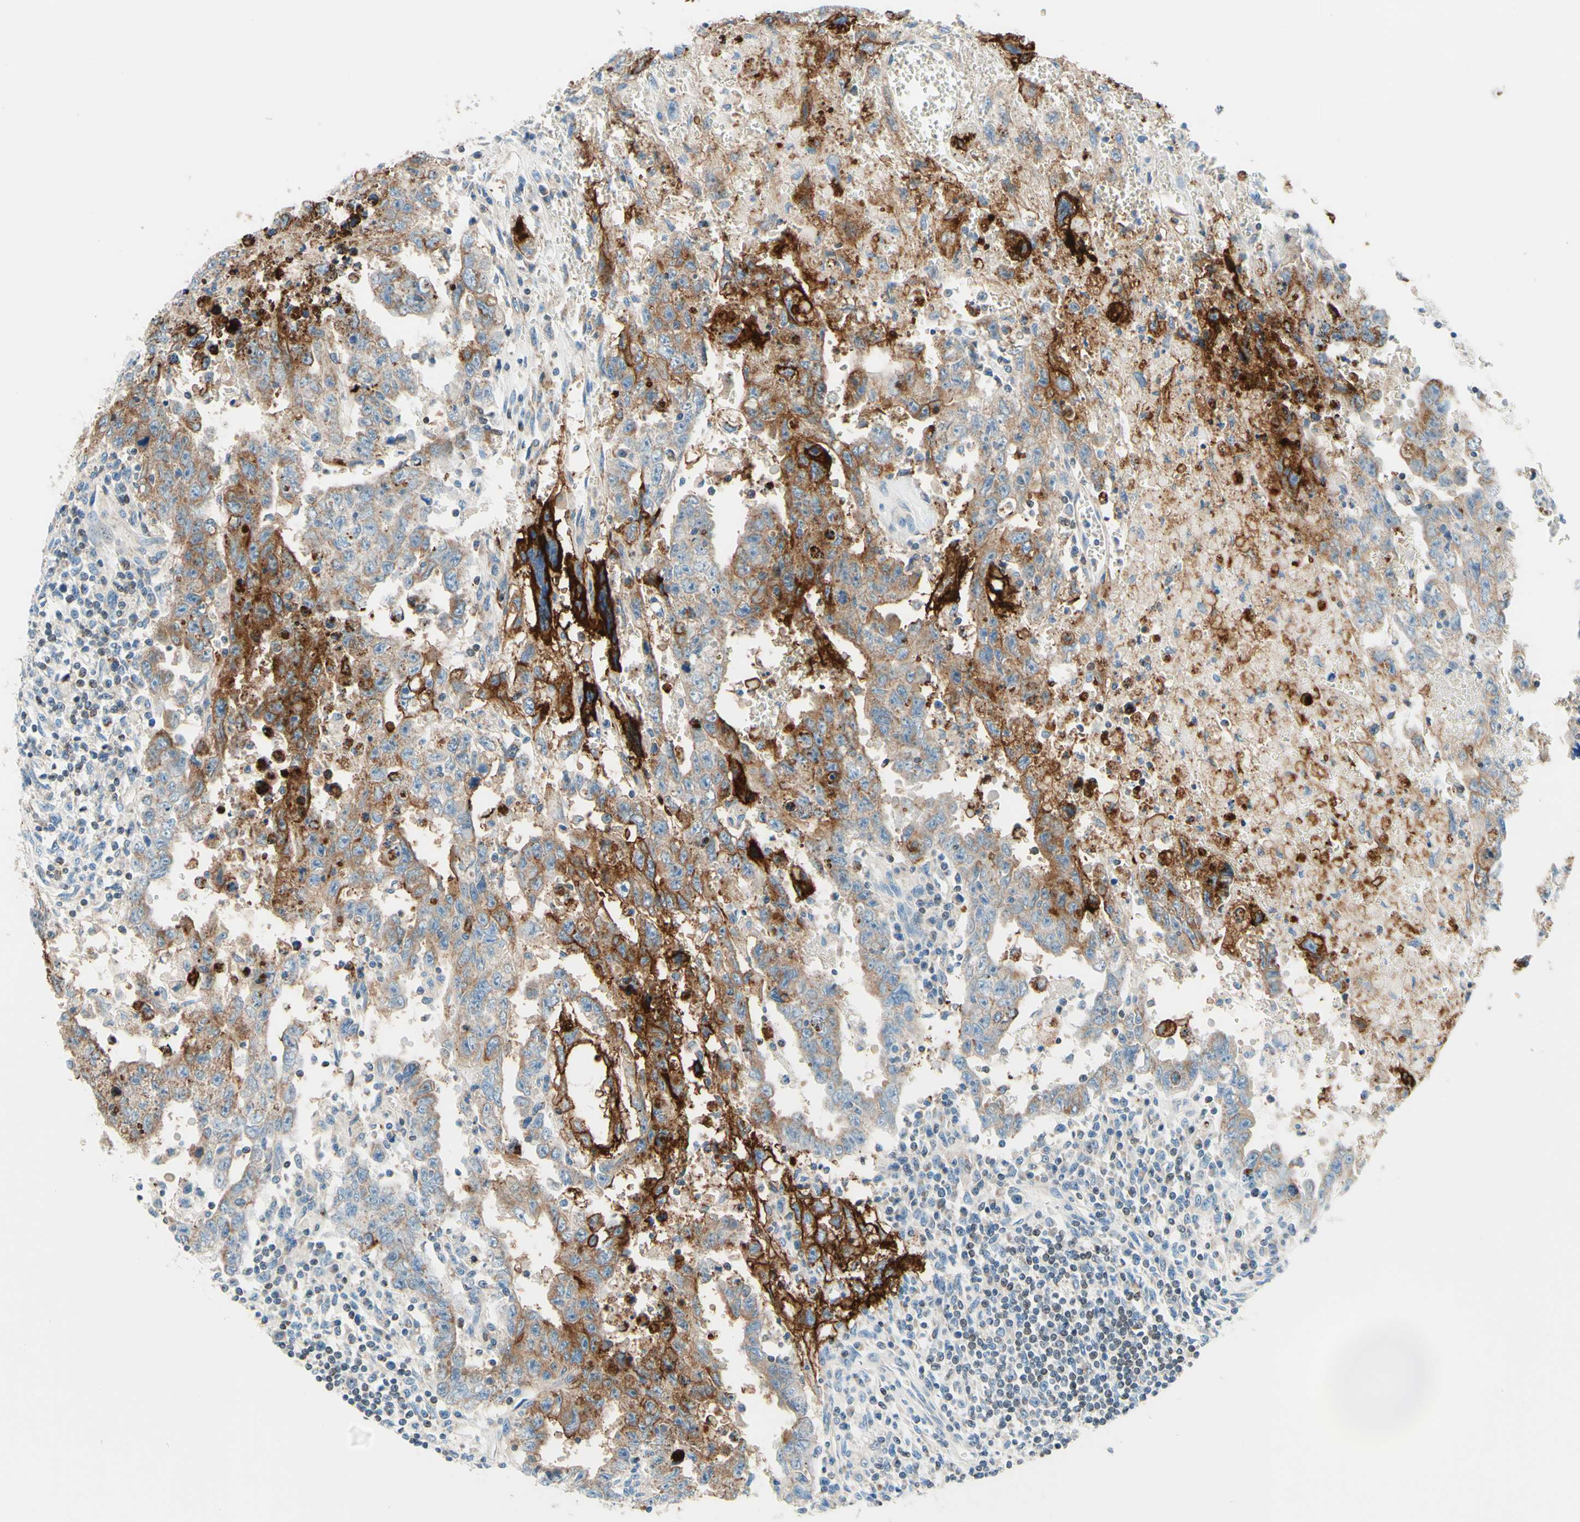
{"staining": {"intensity": "moderate", "quantity": ">75%", "location": "cytoplasmic/membranous"}, "tissue": "testis cancer", "cell_type": "Tumor cells", "image_type": "cancer", "snomed": [{"axis": "morphology", "description": "Carcinoma, Embryonal, NOS"}, {"axis": "topography", "description": "Testis"}], "caption": "DAB immunohistochemical staining of human testis cancer (embryonal carcinoma) exhibits moderate cytoplasmic/membranous protein expression in approximately >75% of tumor cells.", "gene": "CBX7", "patient": {"sex": "male", "age": 28}}